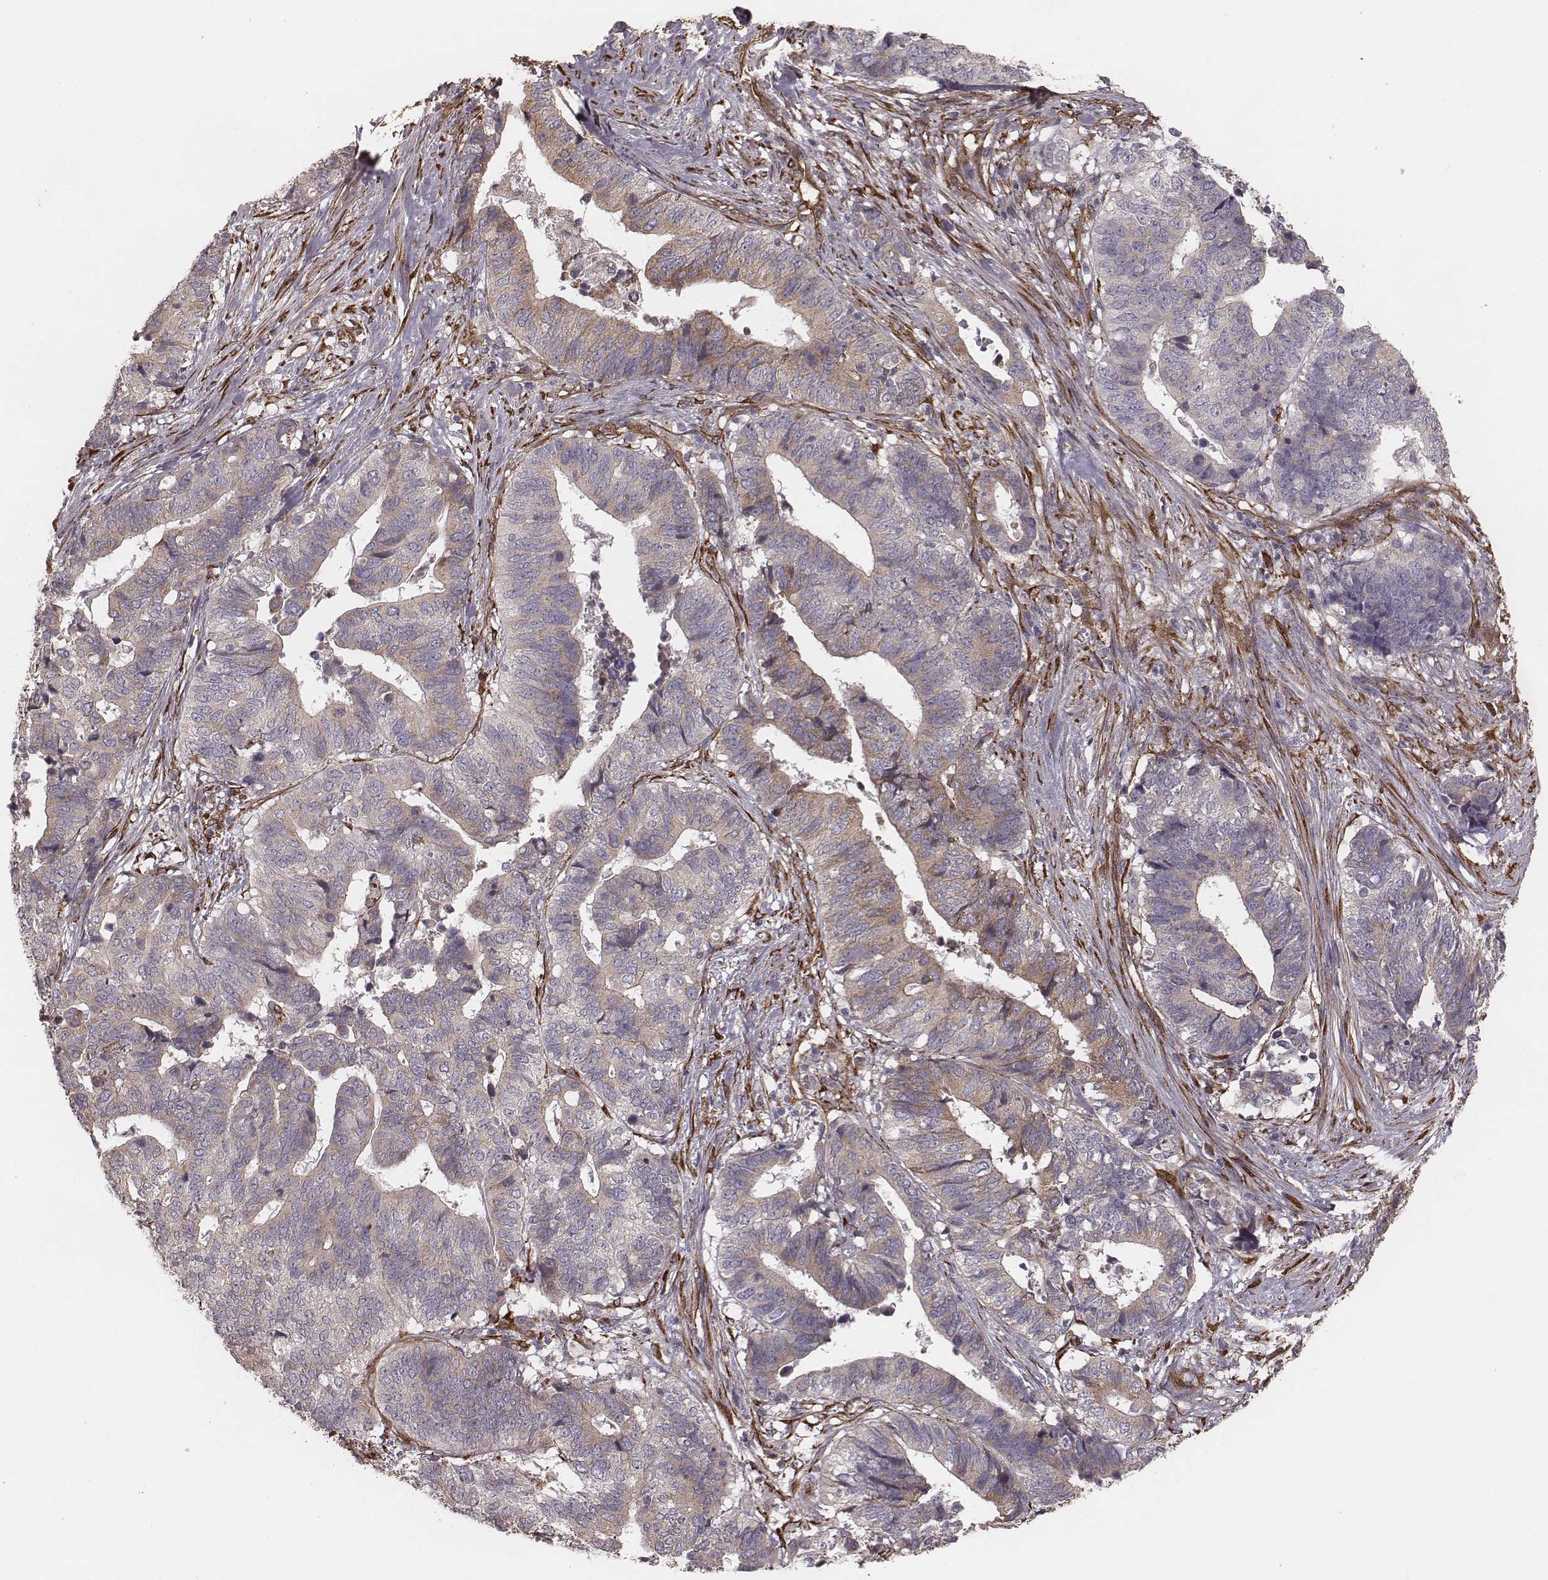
{"staining": {"intensity": "weak", "quantity": ">75%", "location": "cytoplasmic/membranous"}, "tissue": "stomach cancer", "cell_type": "Tumor cells", "image_type": "cancer", "snomed": [{"axis": "morphology", "description": "Adenocarcinoma, NOS"}, {"axis": "topography", "description": "Stomach, upper"}], "caption": "Stomach cancer stained with IHC demonstrates weak cytoplasmic/membranous positivity in approximately >75% of tumor cells.", "gene": "PALMD", "patient": {"sex": "female", "age": 67}}